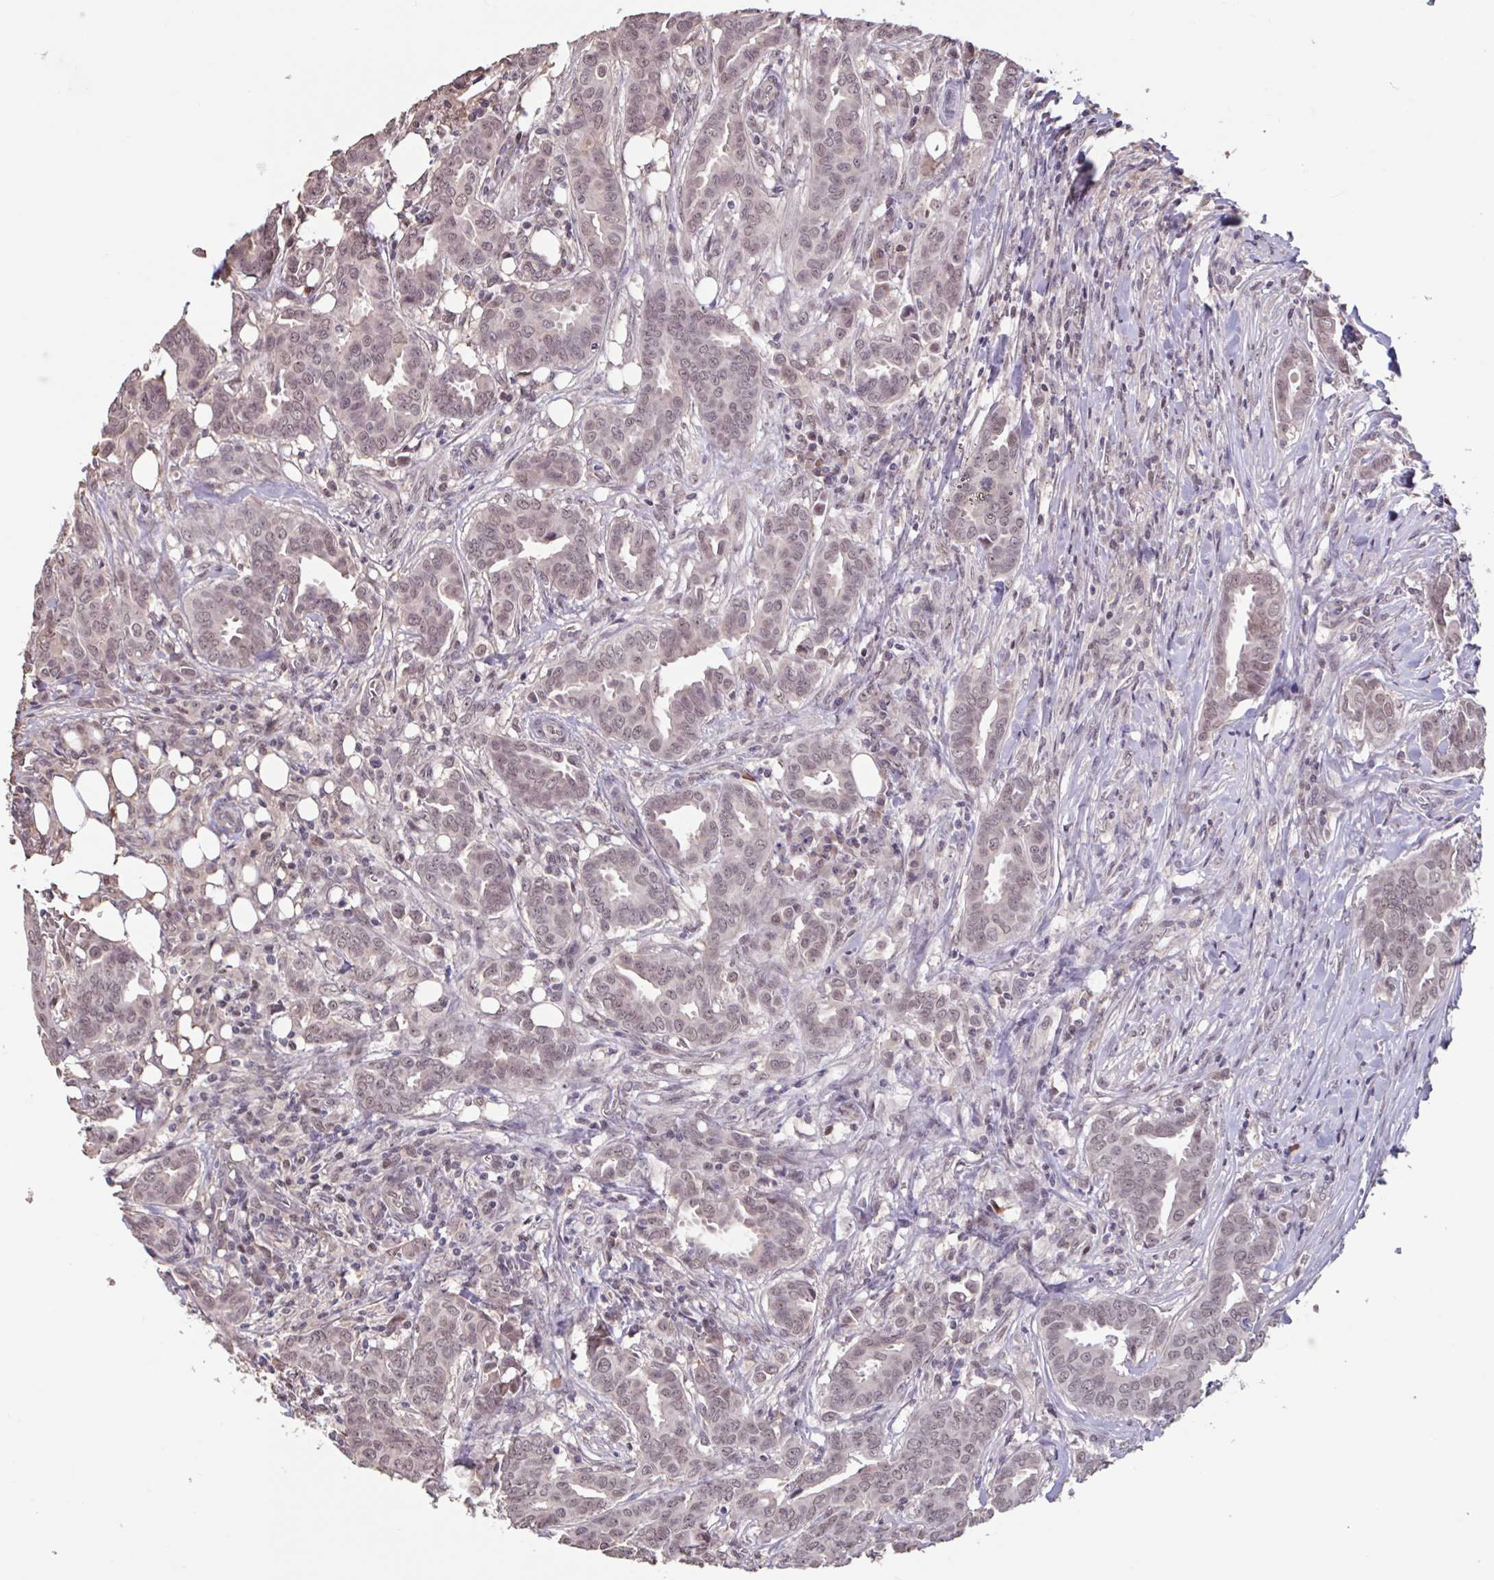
{"staining": {"intensity": "moderate", "quantity": ">75%", "location": "nuclear"}, "tissue": "breast cancer", "cell_type": "Tumor cells", "image_type": "cancer", "snomed": [{"axis": "morphology", "description": "Duct carcinoma"}, {"axis": "topography", "description": "Breast"}], "caption": "IHC photomicrograph of intraductal carcinoma (breast) stained for a protein (brown), which reveals medium levels of moderate nuclear expression in approximately >75% of tumor cells.", "gene": "ZNF414", "patient": {"sex": "female", "age": 45}}